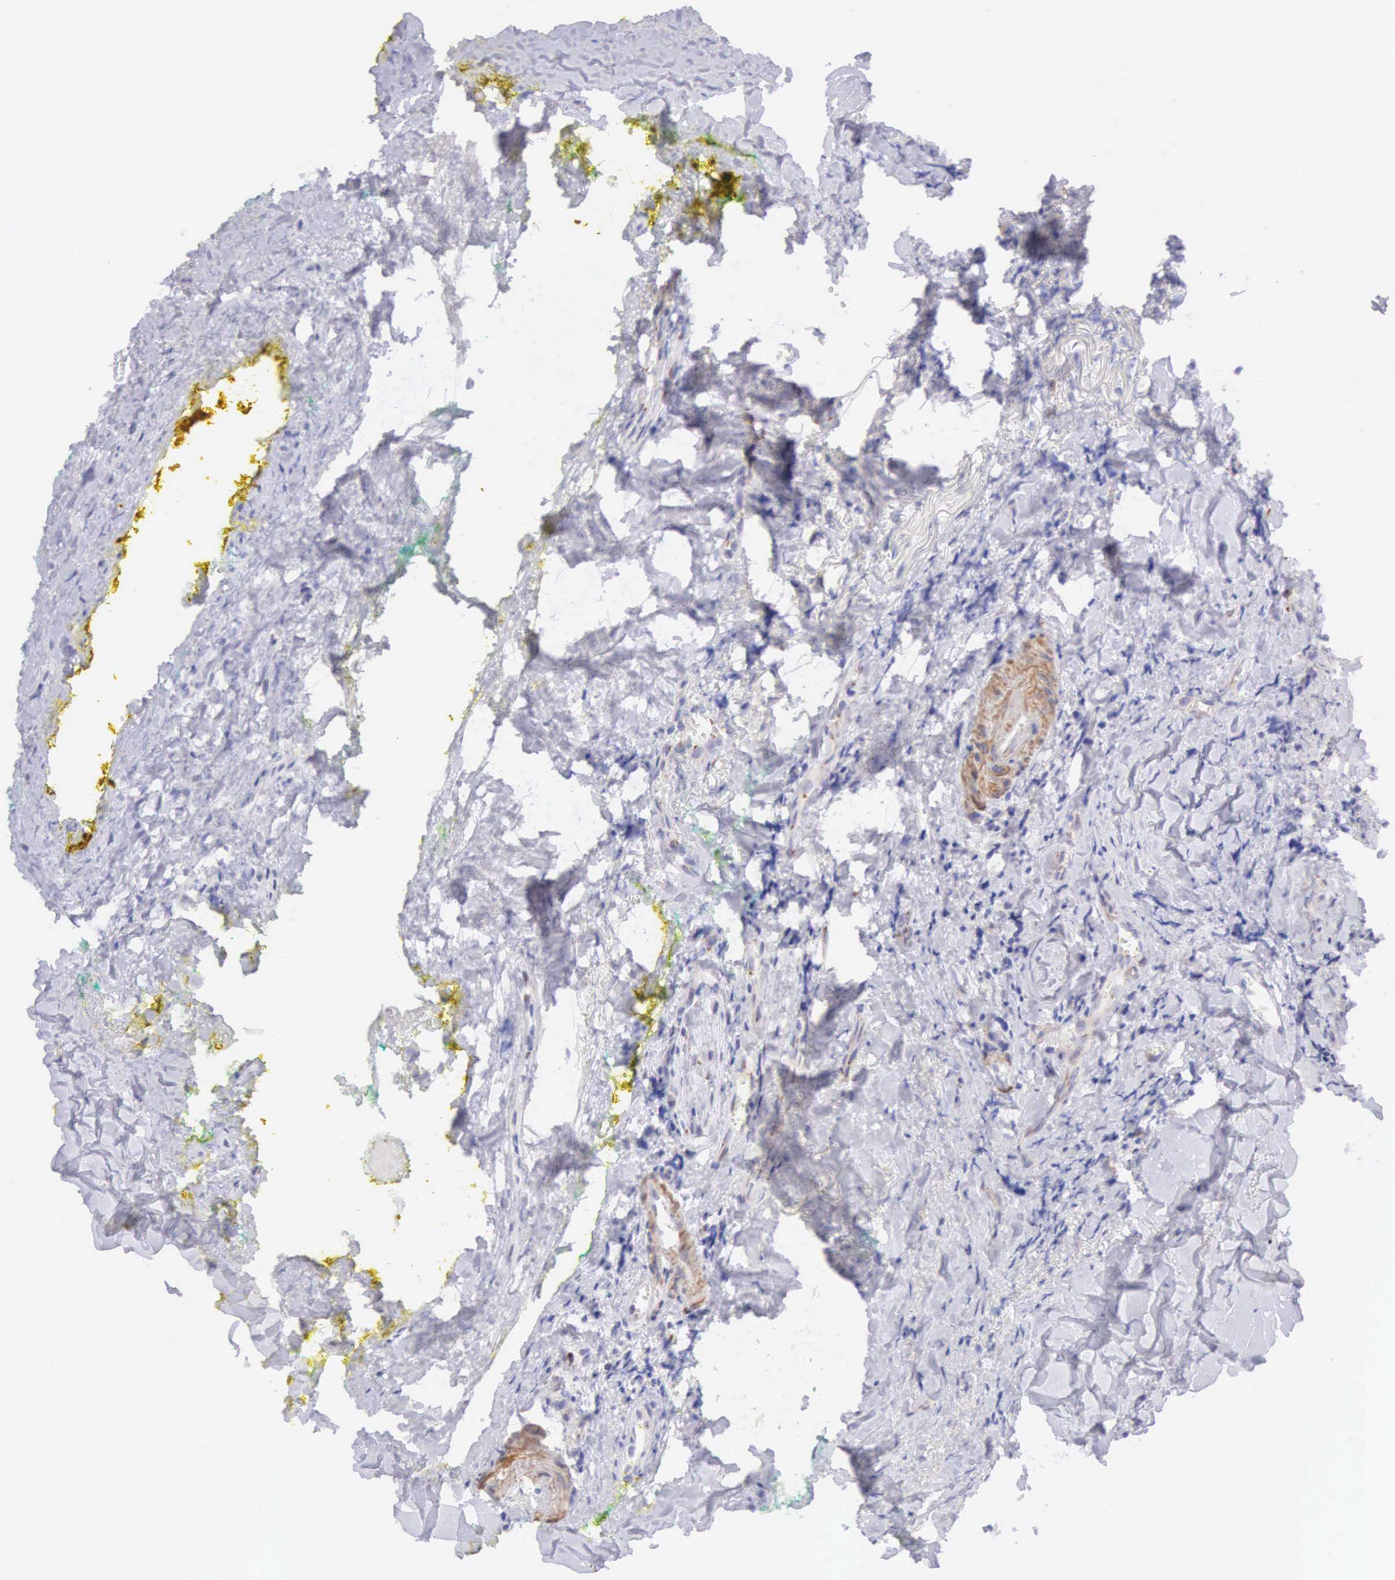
{"staining": {"intensity": "weak", "quantity": "<25%", "location": "cytoplasmic/membranous"}, "tissue": "head and neck cancer", "cell_type": "Tumor cells", "image_type": "cancer", "snomed": [{"axis": "morphology", "description": "Squamous cell carcinoma, NOS"}, {"axis": "topography", "description": "Oral tissue"}, {"axis": "topography", "description": "Head-Neck"}], "caption": "Photomicrograph shows no significant protein staining in tumor cells of head and neck cancer.", "gene": "ARFGAP3", "patient": {"sex": "female", "age": 82}}